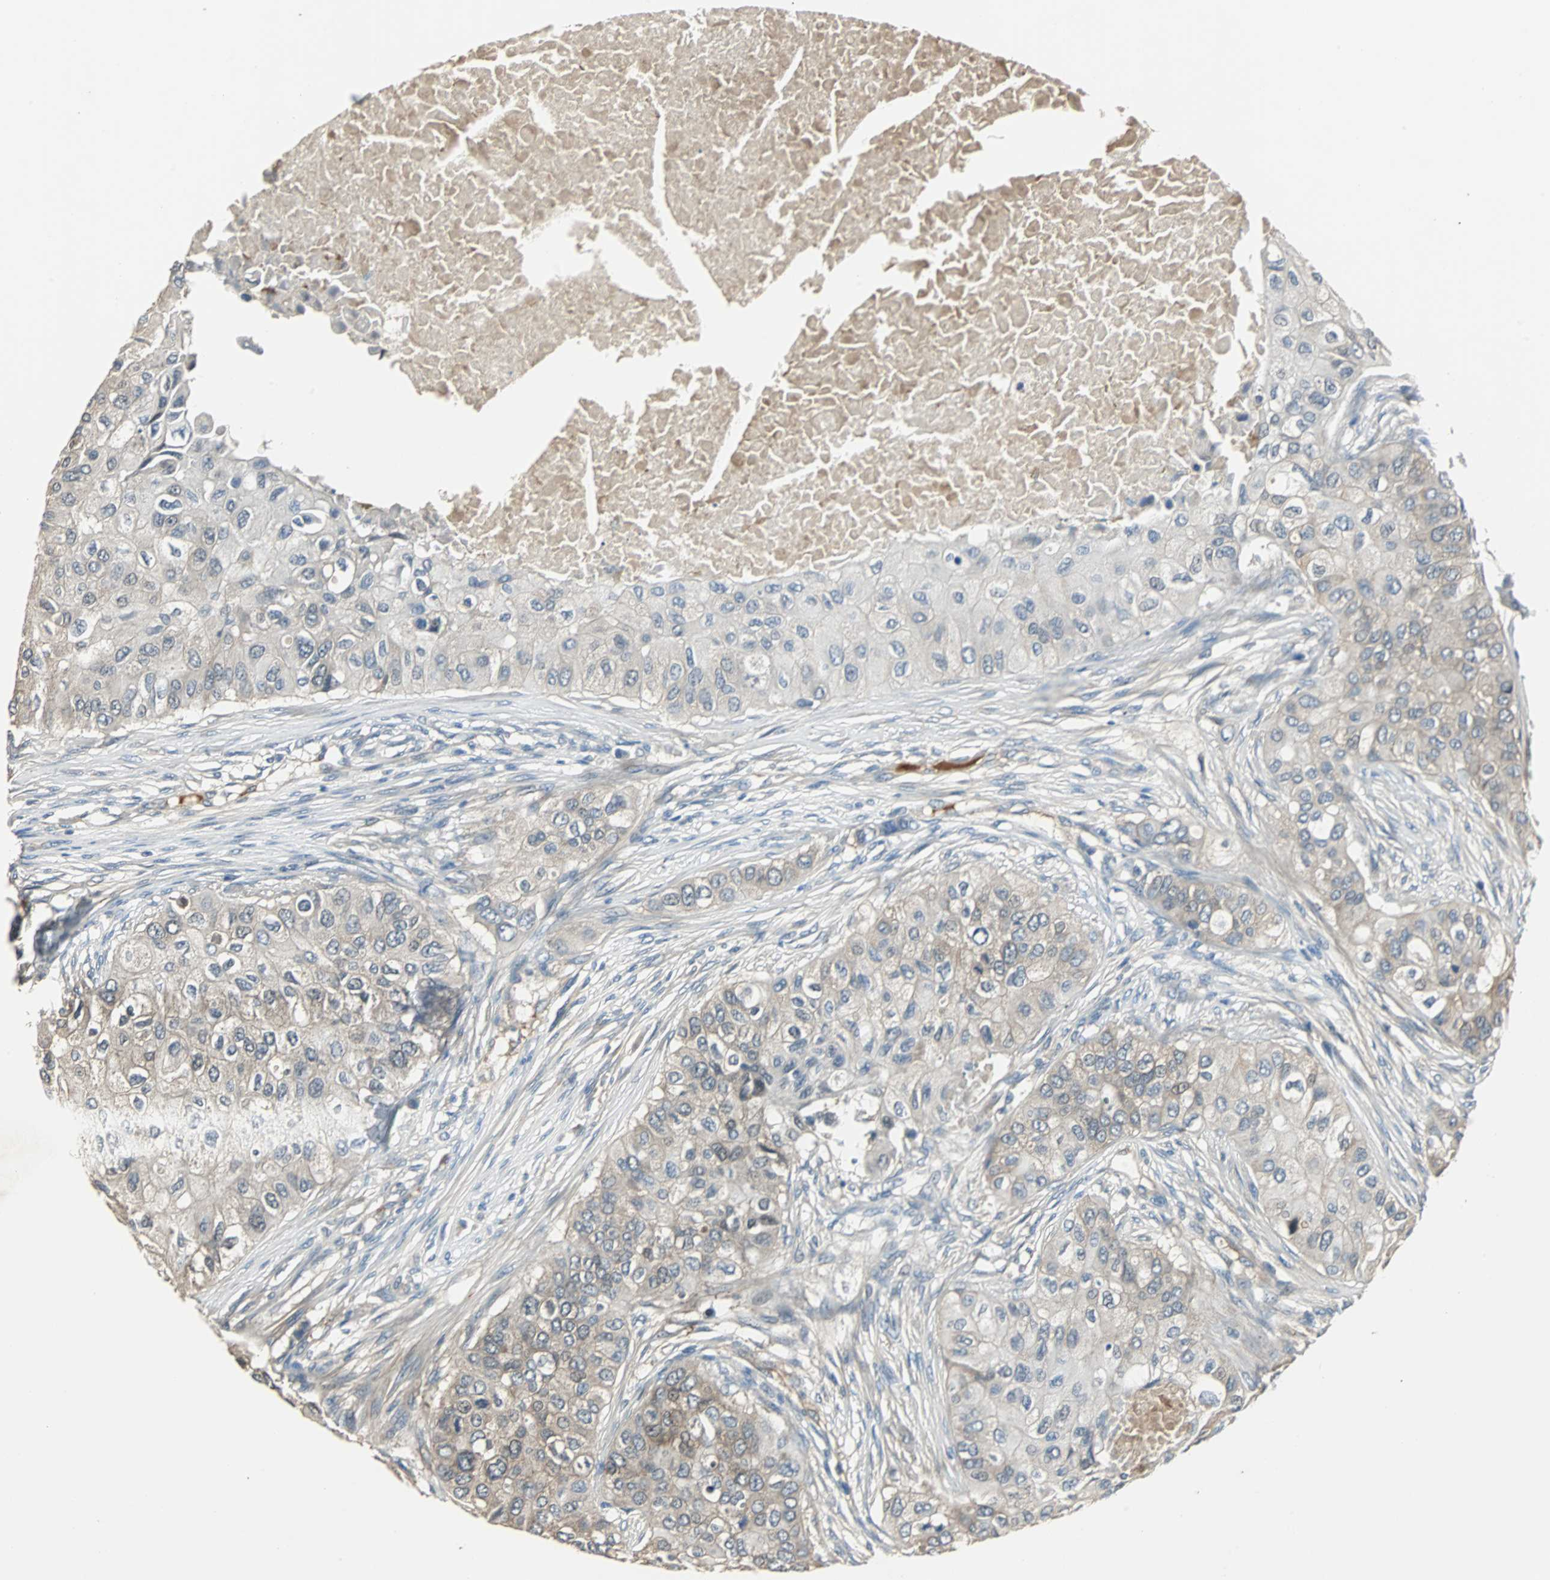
{"staining": {"intensity": "weak", "quantity": "25%-75%", "location": "cytoplasmic/membranous"}, "tissue": "breast cancer", "cell_type": "Tumor cells", "image_type": "cancer", "snomed": [{"axis": "morphology", "description": "Normal tissue, NOS"}, {"axis": "morphology", "description": "Duct carcinoma"}, {"axis": "topography", "description": "Breast"}], "caption": "IHC micrograph of neoplastic tissue: human breast cancer stained using IHC shows low levels of weak protein expression localized specifically in the cytoplasmic/membranous of tumor cells, appearing as a cytoplasmic/membranous brown color.", "gene": "ABHD2", "patient": {"sex": "female", "age": 49}}